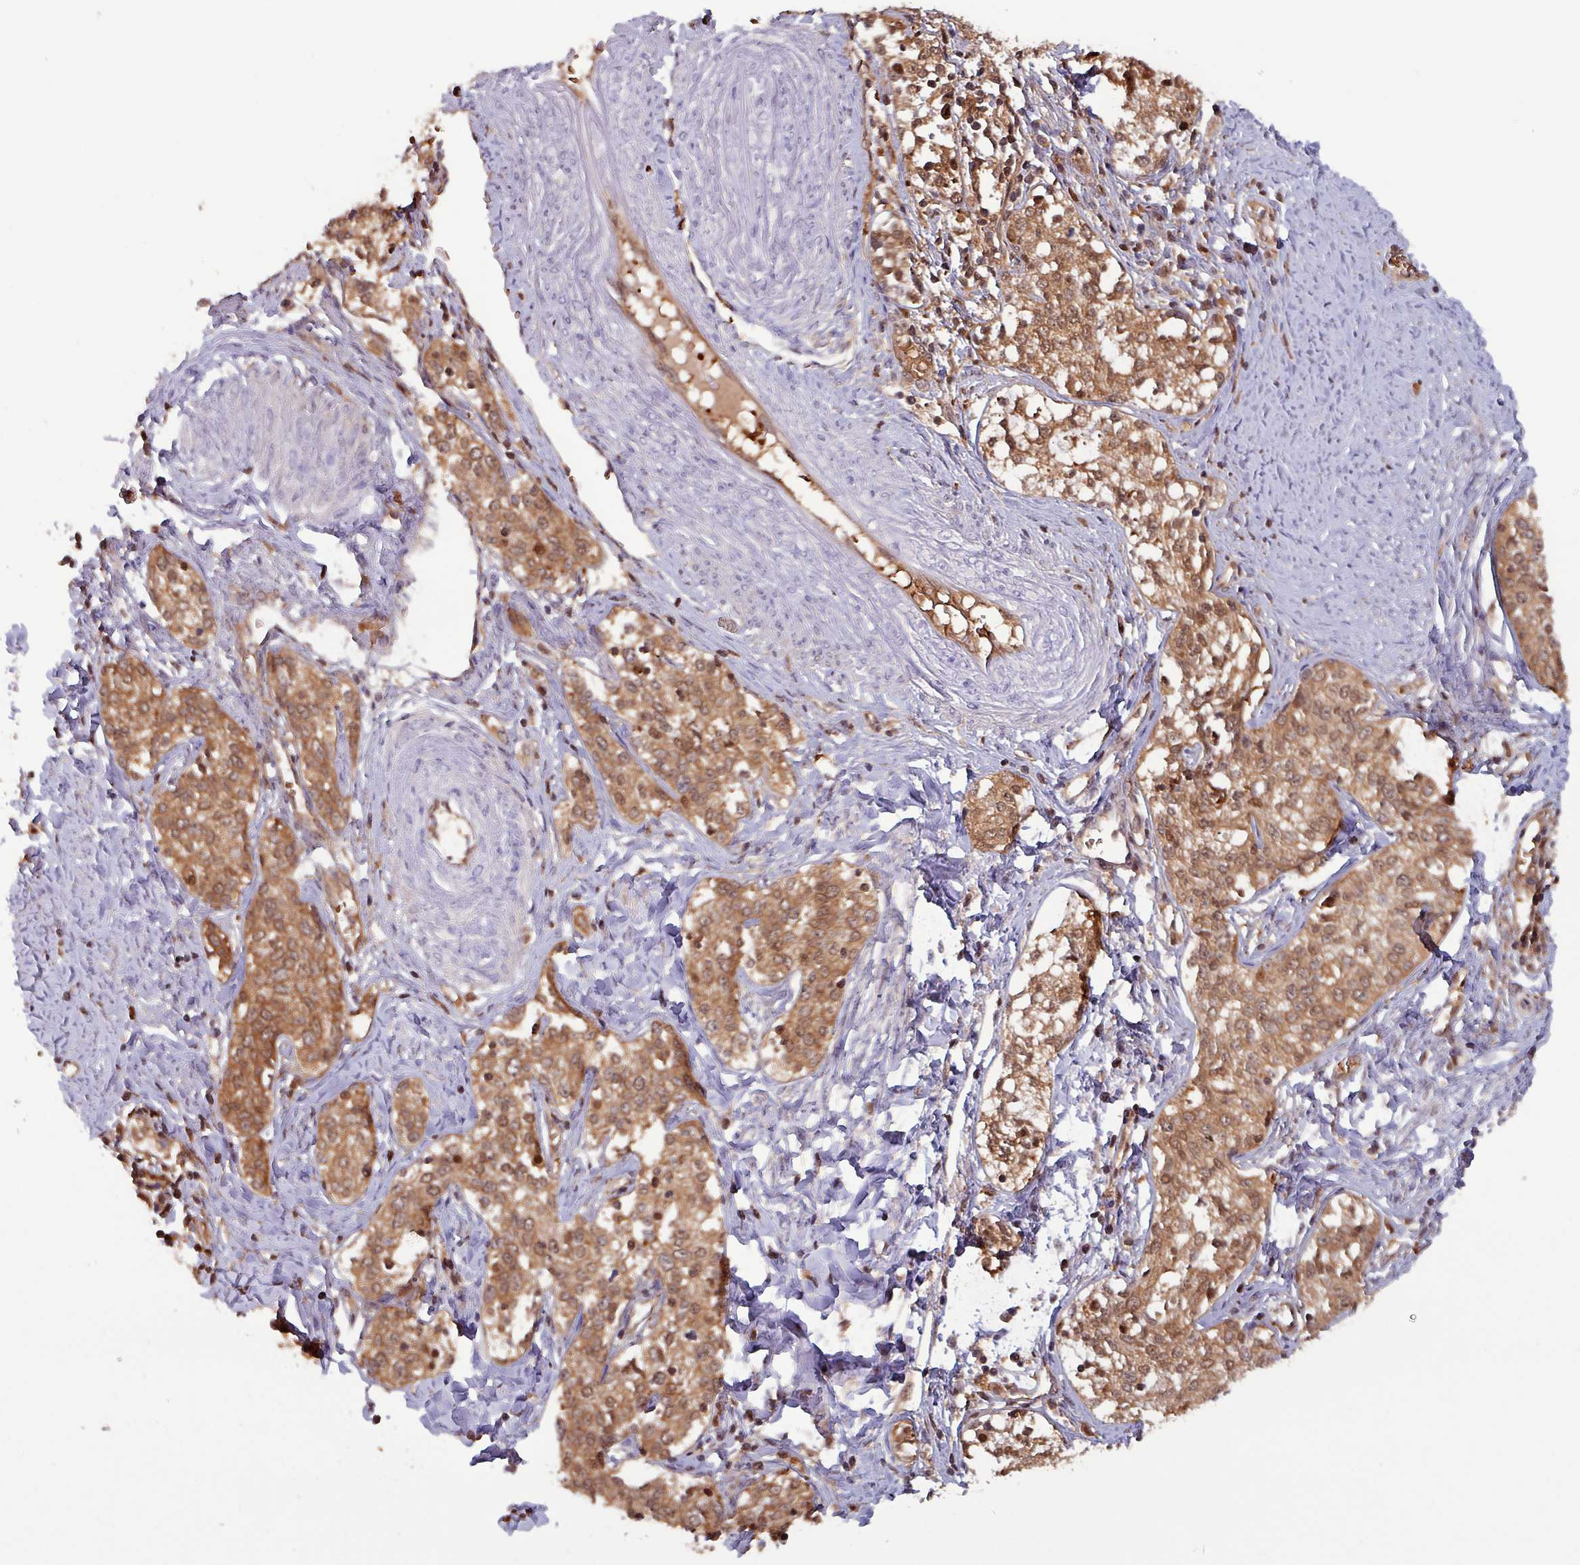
{"staining": {"intensity": "moderate", "quantity": ">75%", "location": "cytoplasmic/membranous,nuclear"}, "tissue": "cervical cancer", "cell_type": "Tumor cells", "image_type": "cancer", "snomed": [{"axis": "morphology", "description": "Squamous cell carcinoma, NOS"}, {"axis": "morphology", "description": "Adenocarcinoma, NOS"}, {"axis": "topography", "description": "Cervix"}], "caption": "Cervical cancer (squamous cell carcinoma) was stained to show a protein in brown. There is medium levels of moderate cytoplasmic/membranous and nuclear staining in about >75% of tumor cells. The staining is performed using DAB (3,3'-diaminobenzidine) brown chromogen to label protein expression. The nuclei are counter-stained blue using hematoxylin.", "gene": "PSMB8", "patient": {"sex": "female", "age": 52}}